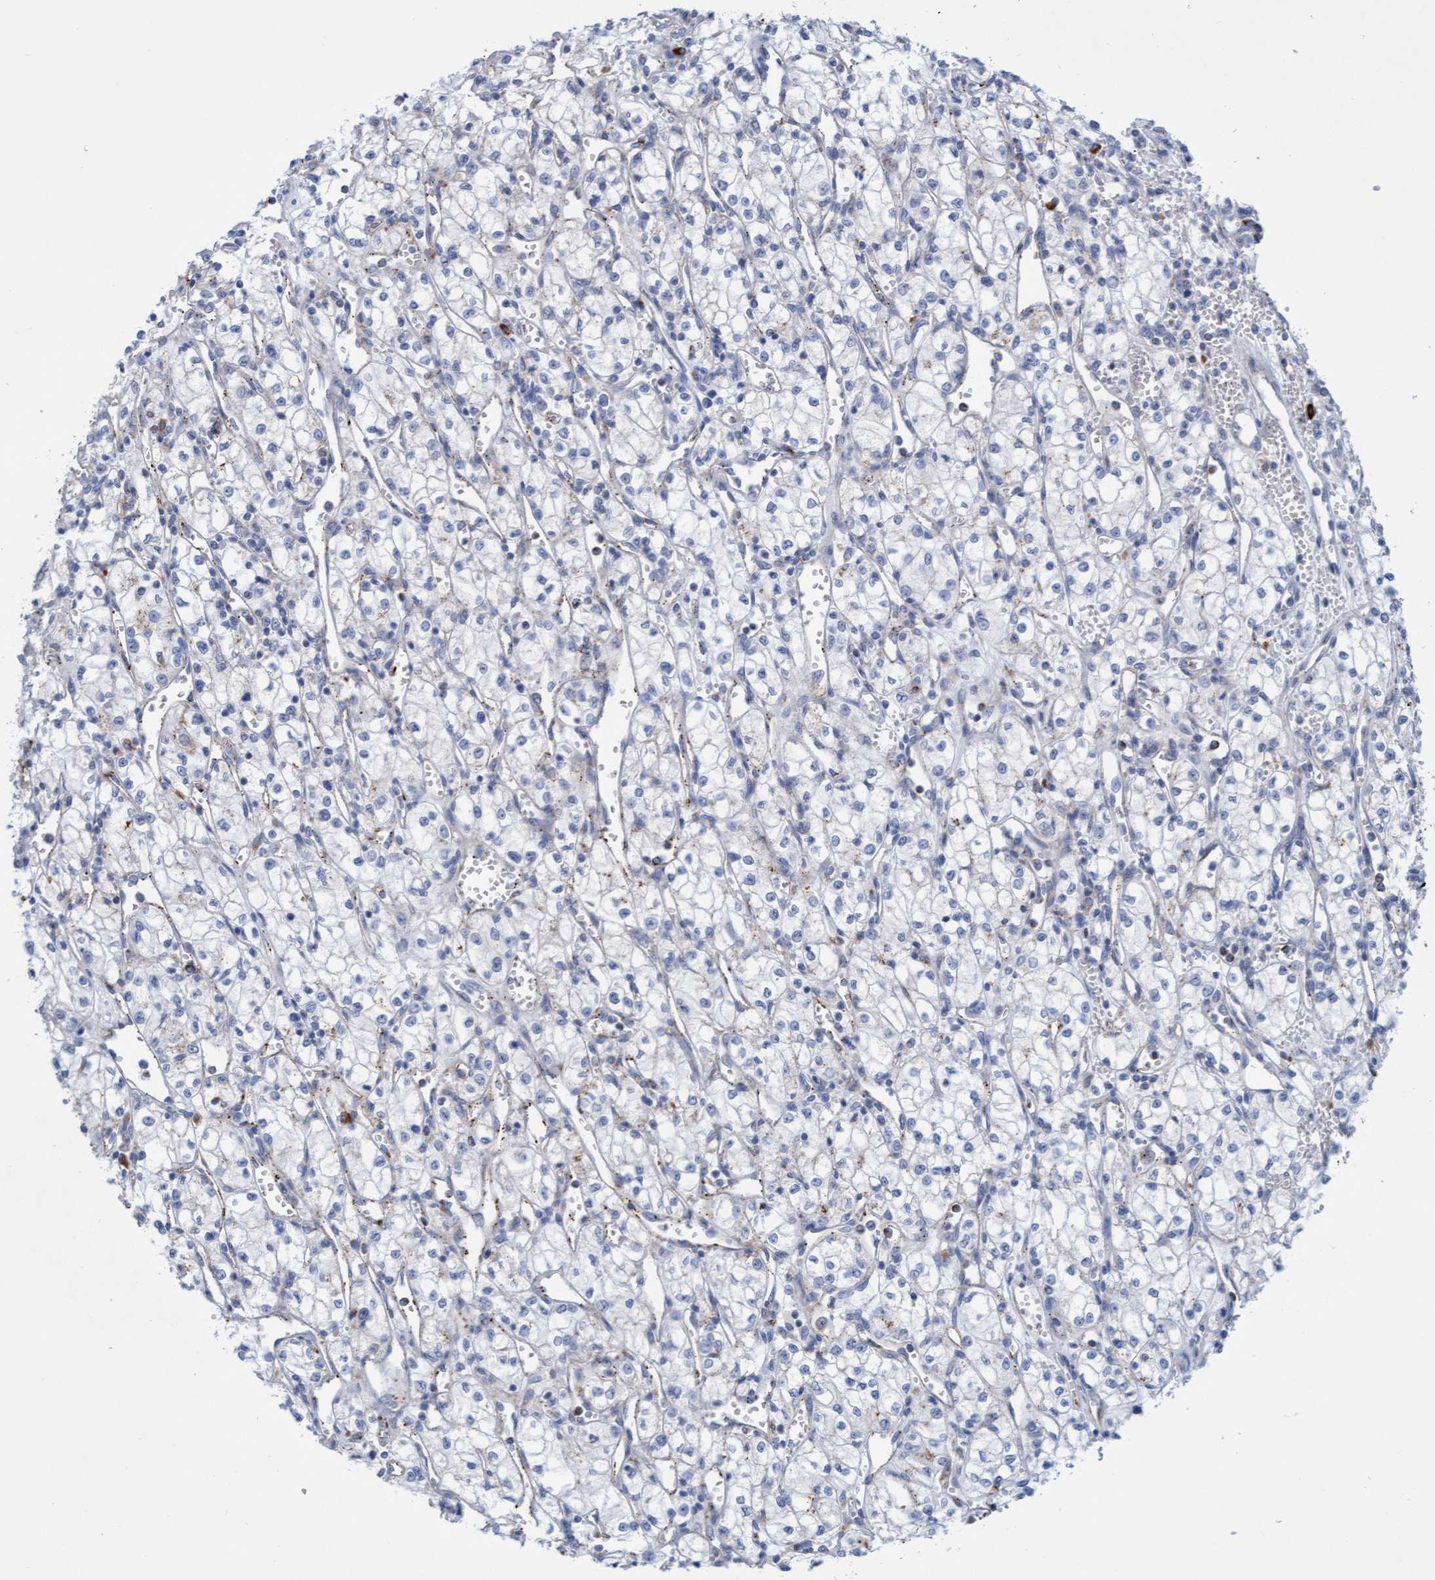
{"staining": {"intensity": "negative", "quantity": "none", "location": "none"}, "tissue": "renal cancer", "cell_type": "Tumor cells", "image_type": "cancer", "snomed": [{"axis": "morphology", "description": "Adenocarcinoma, NOS"}, {"axis": "topography", "description": "Kidney"}], "caption": "This histopathology image is of renal cancer (adenocarcinoma) stained with immunohistochemistry to label a protein in brown with the nuclei are counter-stained blue. There is no expression in tumor cells. Nuclei are stained in blue.", "gene": "SGSH", "patient": {"sex": "male", "age": 59}}